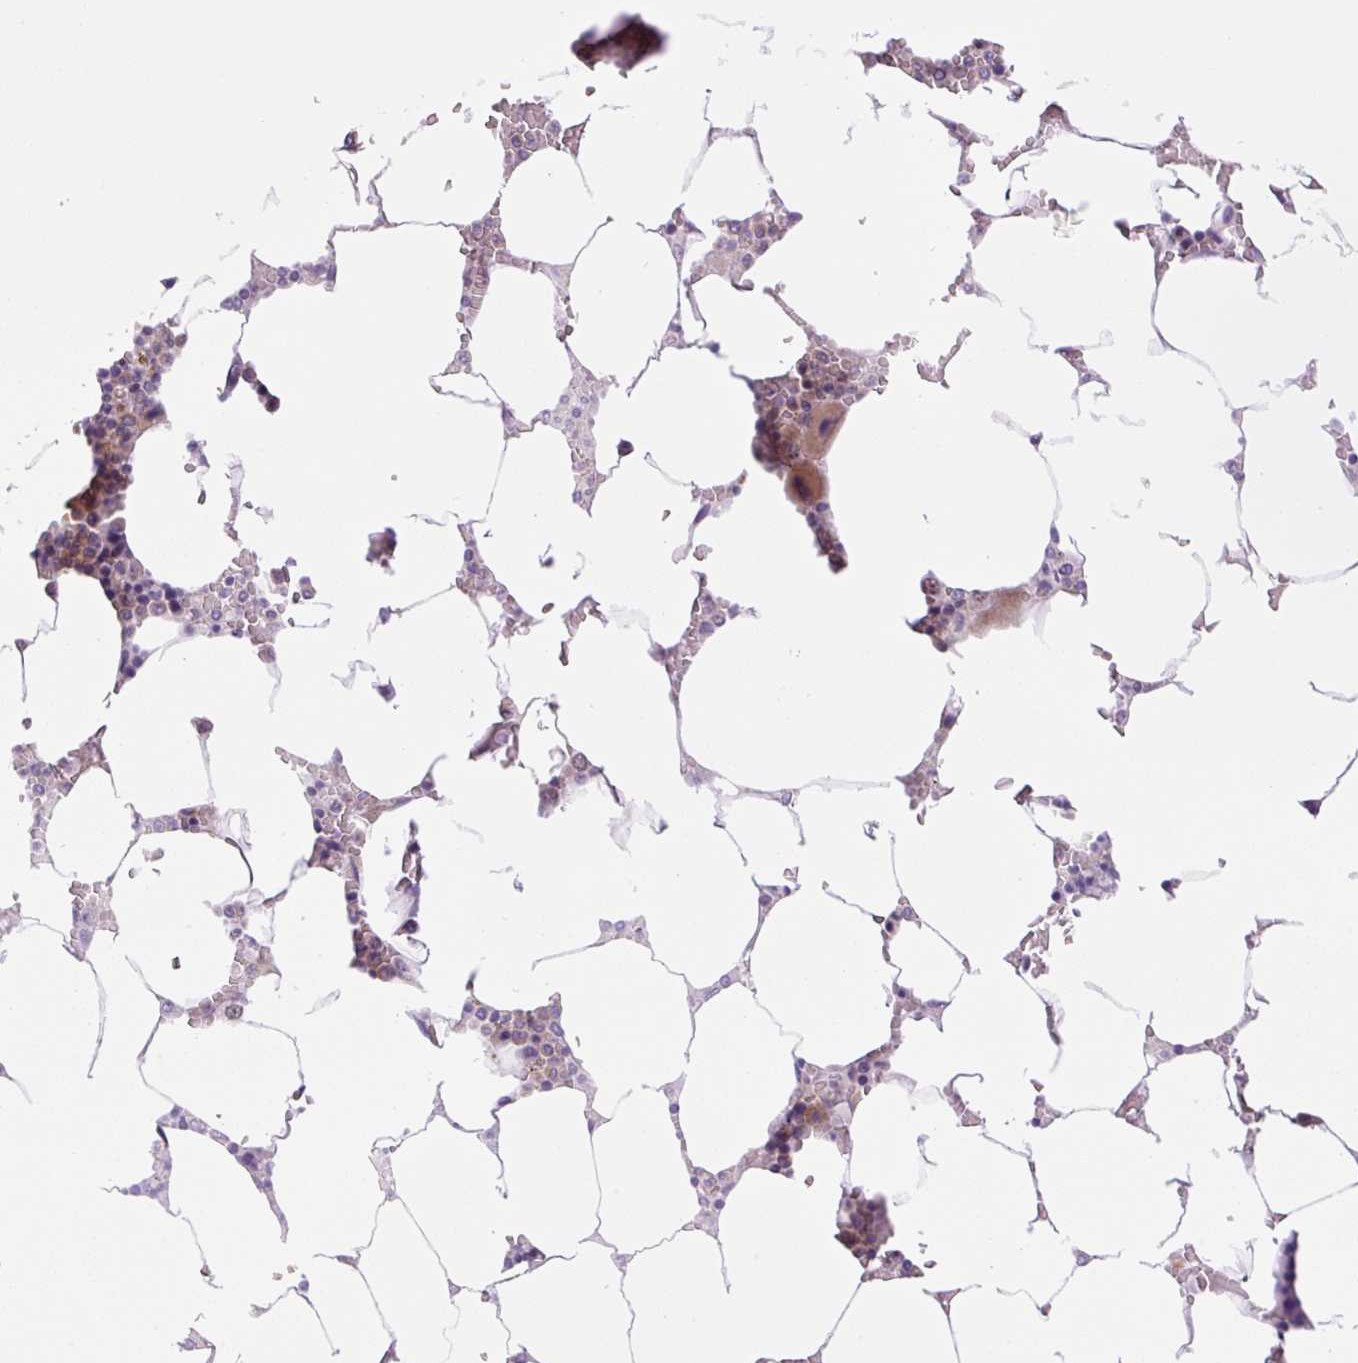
{"staining": {"intensity": "moderate", "quantity": "<25%", "location": "nuclear"}, "tissue": "bone marrow", "cell_type": "Hematopoietic cells", "image_type": "normal", "snomed": [{"axis": "morphology", "description": "Normal tissue, NOS"}, {"axis": "topography", "description": "Bone marrow"}], "caption": "An image showing moderate nuclear positivity in approximately <25% of hematopoietic cells in normal bone marrow, as visualized by brown immunohistochemical staining.", "gene": "KIFC1", "patient": {"sex": "male", "age": 64}}